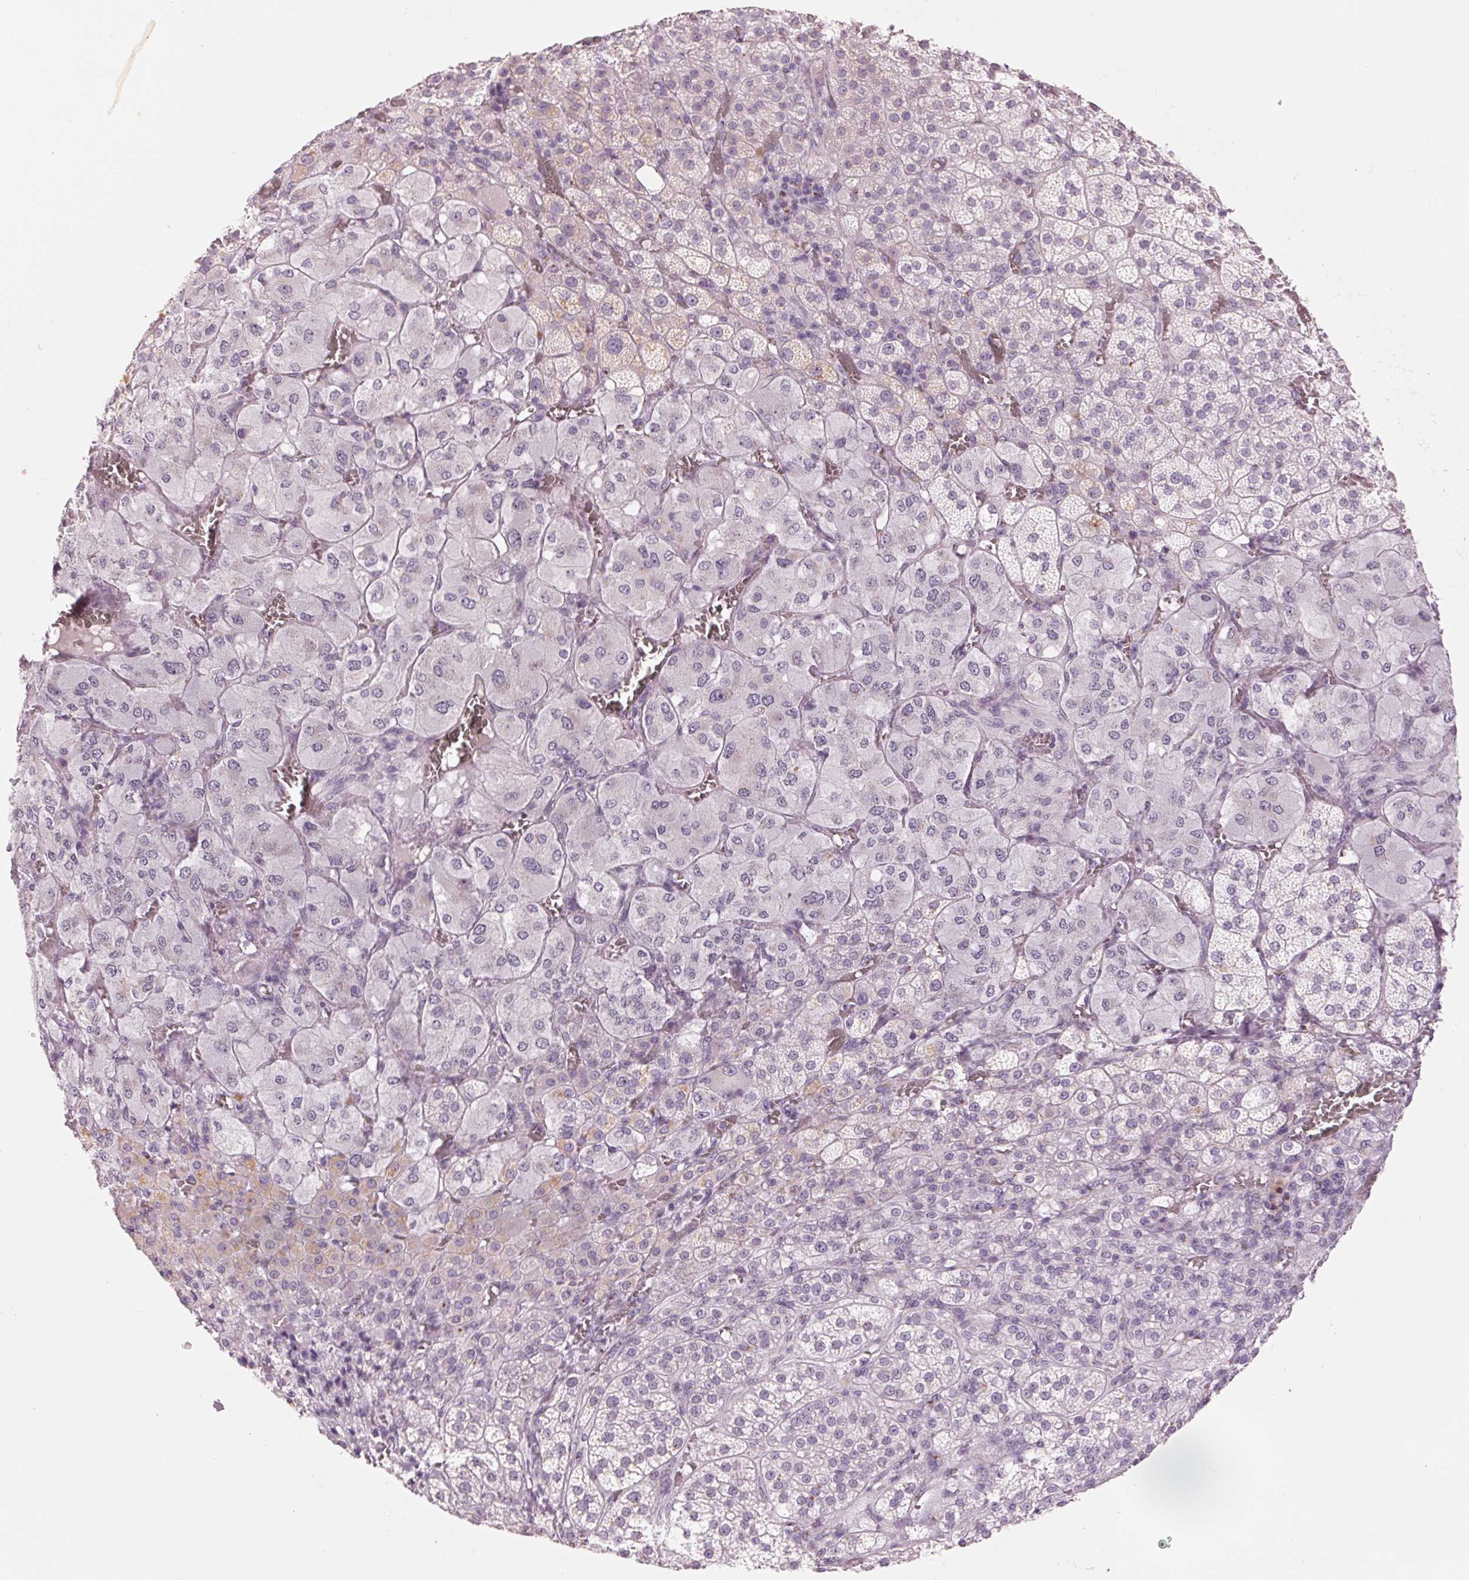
{"staining": {"intensity": "weak", "quantity": "<25%", "location": "cytoplasmic/membranous"}, "tissue": "adrenal gland", "cell_type": "Glandular cells", "image_type": "normal", "snomed": [{"axis": "morphology", "description": "Normal tissue, NOS"}, {"axis": "topography", "description": "Adrenal gland"}], "caption": "Immunohistochemistry micrograph of benign adrenal gland stained for a protein (brown), which exhibits no expression in glandular cells.", "gene": "GALNT7", "patient": {"sex": "female", "age": 60}}